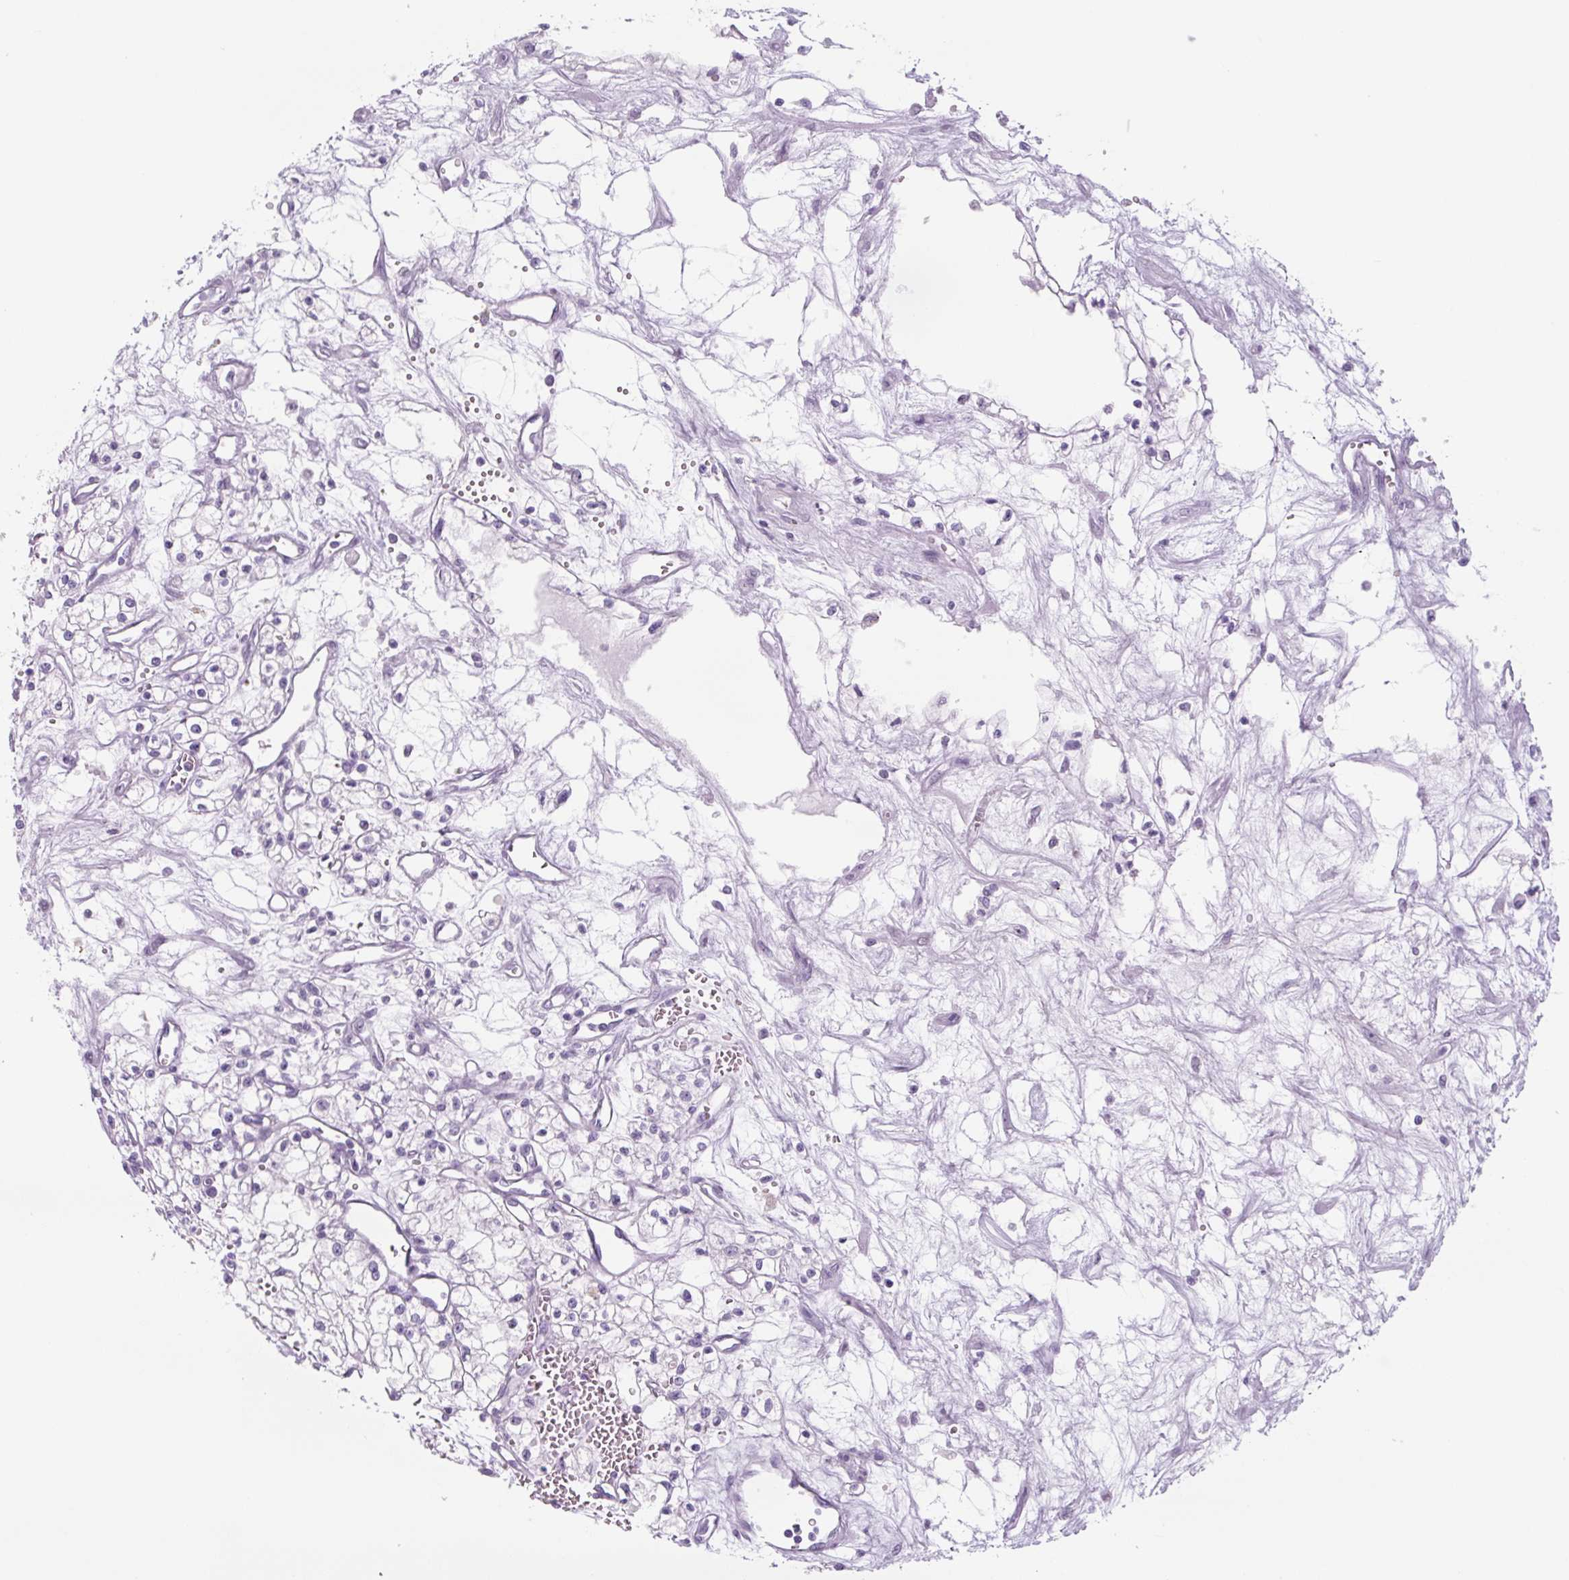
{"staining": {"intensity": "negative", "quantity": "none", "location": "none"}, "tissue": "renal cancer", "cell_type": "Tumor cells", "image_type": "cancer", "snomed": [{"axis": "morphology", "description": "Adenocarcinoma, NOS"}, {"axis": "topography", "description": "Kidney"}], "caption": "Immunohistochemistry of renal adenocarcinoma exhibits no positivity in tumor cells.", "gene": "TNFRSF8", "patient": {"sex": "male", "age": 59}}